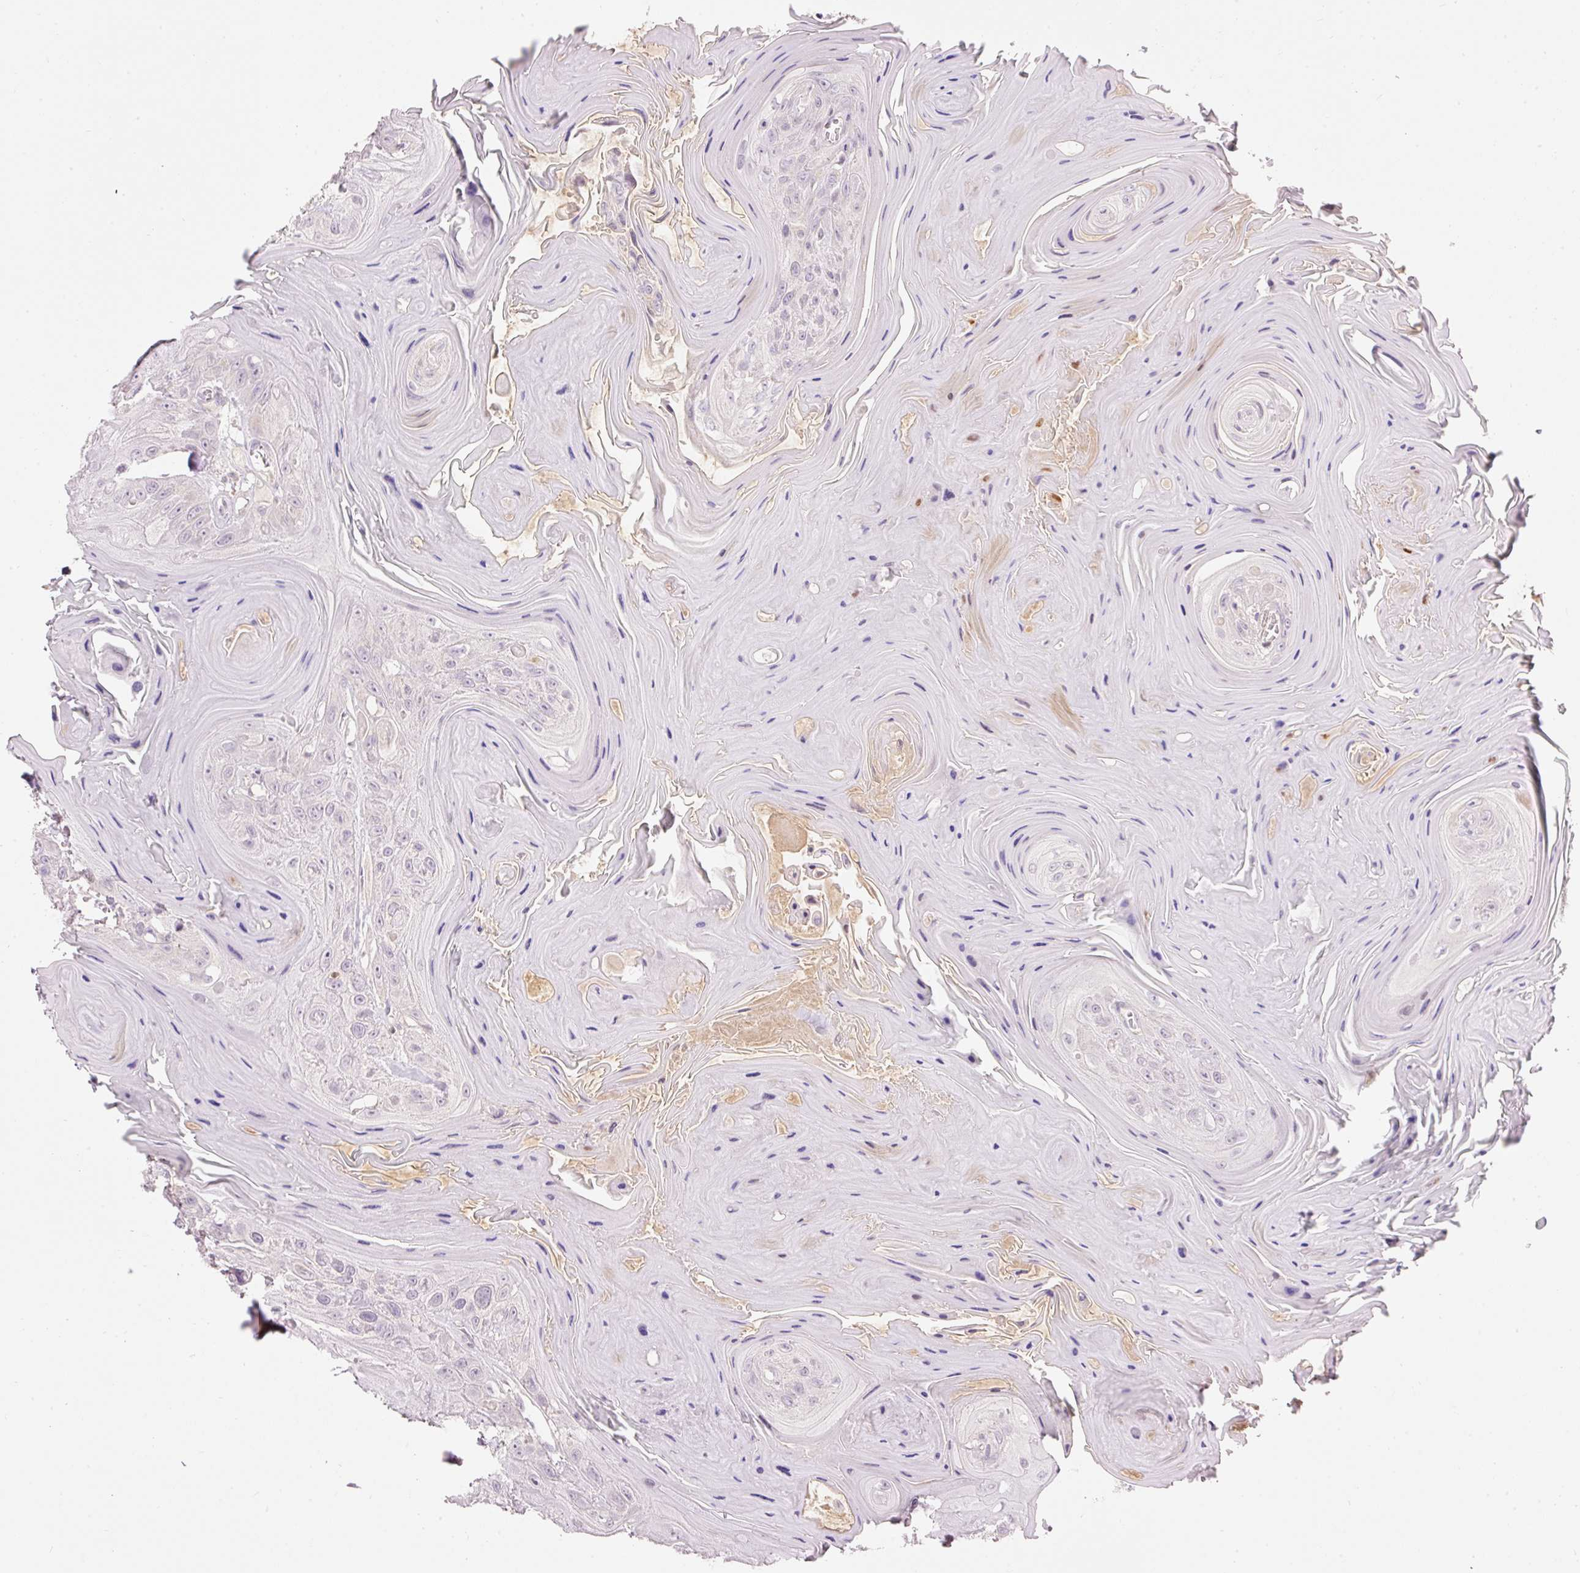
{"staining": {"intensity": "negative", "quantity": "none", "location": "none"}, "tissue": "head and neck cancer", "cell_type": "Tumor cells", "image_type": "cancer", "snomed": [{"axis": "morphology", "description": "Squamous cell carcinoma, NOS"}, {"axis": "topography", "description": "Head-Neck"}], "caption": "Immunohistochemical staining of human head and neck squamous cell carcinoma reveals no significant expression in tumor cells. (DAB (3,3'-diaminobenzidine) immunohistochemistry (IHC), high magnification).", "gene": "ABHD11", "patient": {"sex": "female", "age": 59}}